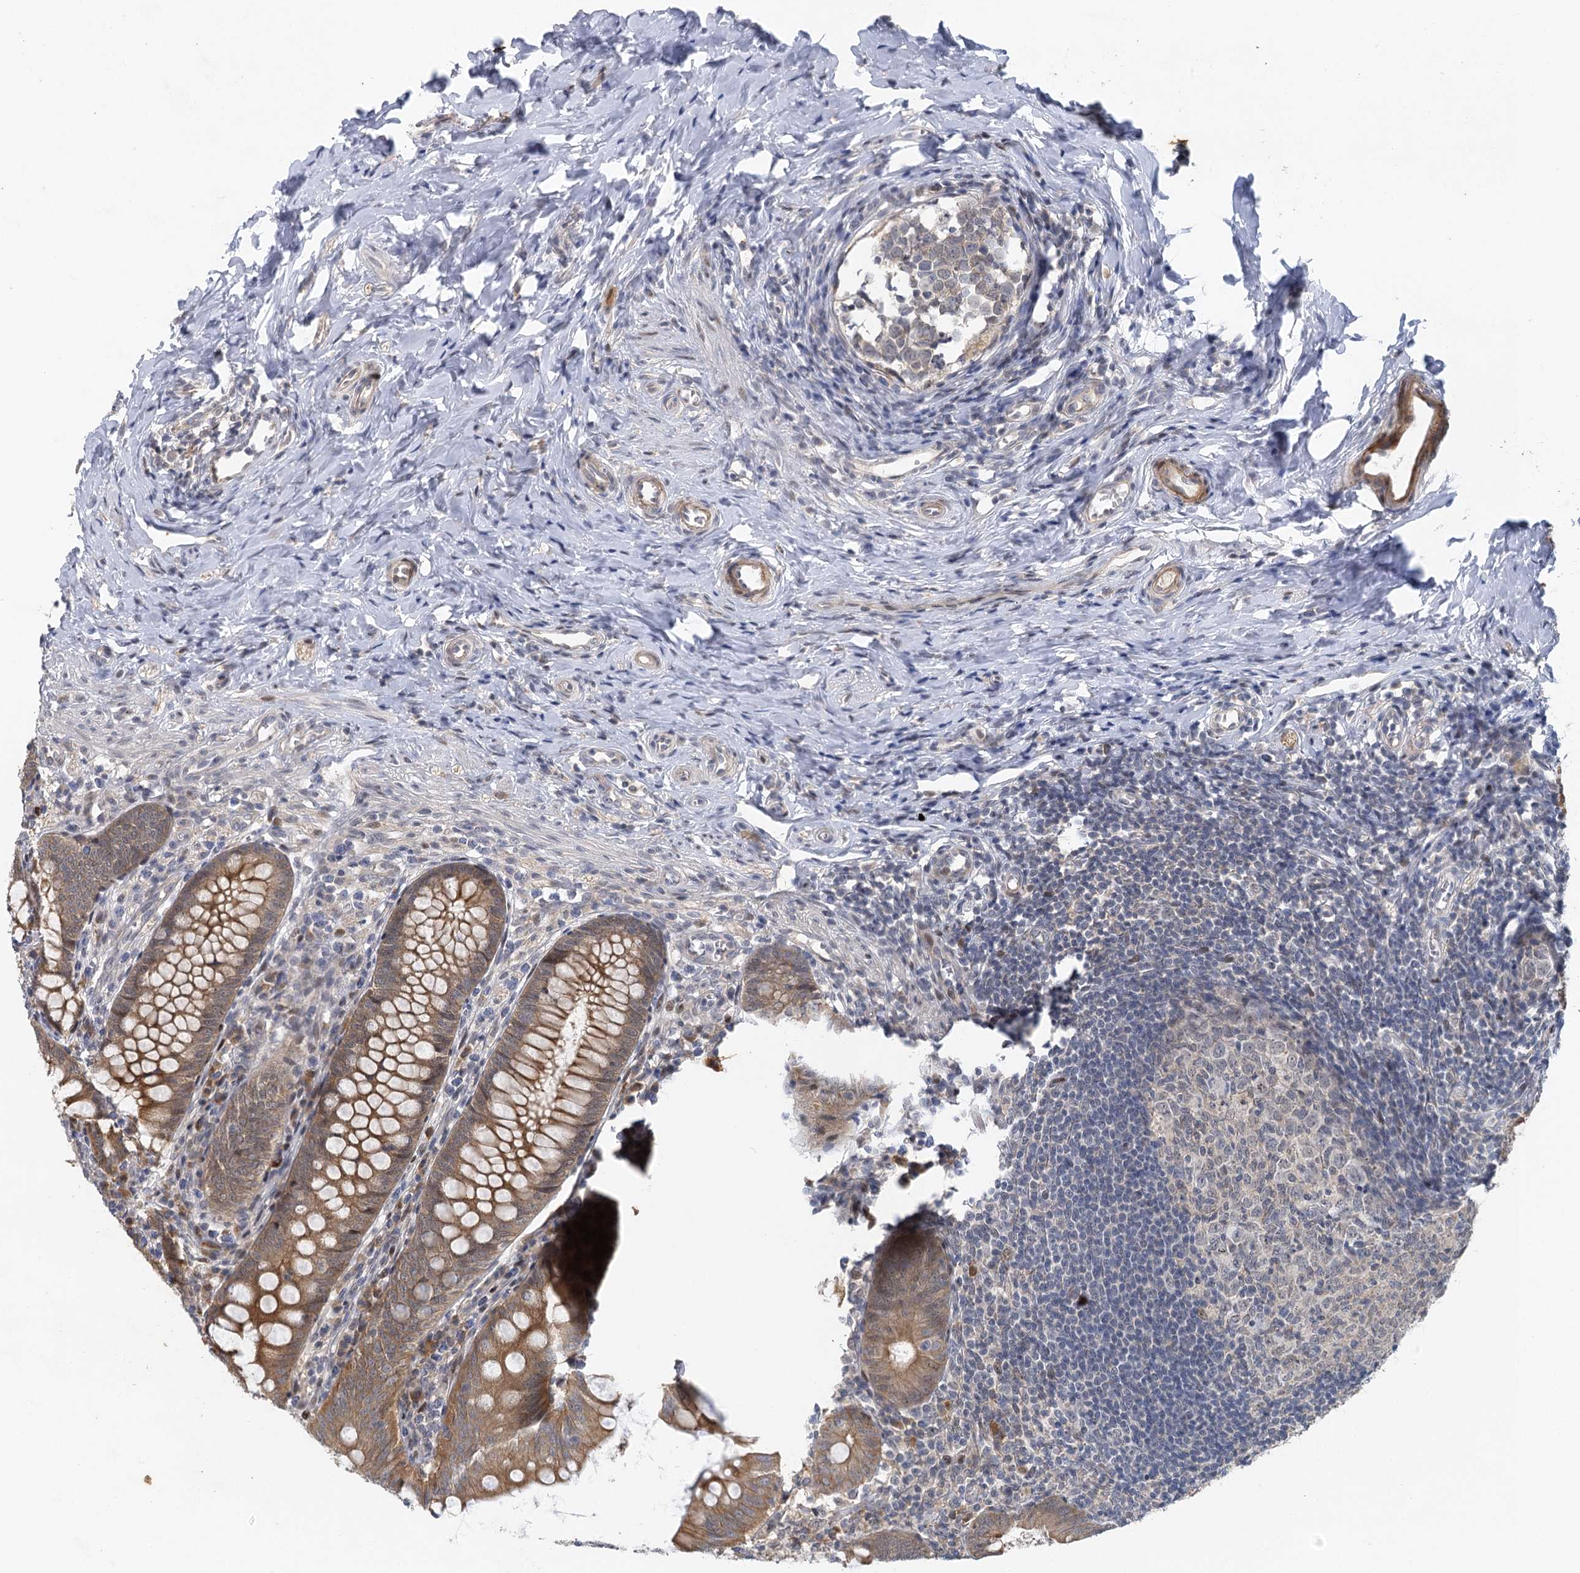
{"staining": {"intensity": "moderate", "quantity": ">75%", "location": "cytoplasmic/membranous"}, "tissue": "appendix", "cell_type": "Glandular cells", "image_type": "normal", "snomed": [{"axis": "morphology", "description": "Normal tissue, NOS"}, {"axis": "topography", "description": "Appendix"}], "caption": "DAB immunohistochemical staining of benign human appendix shows moderate cytoplasmic/membranous protein staining in about >75% of glandular cells. (IHC, brightfield microscopy, high magnification).", "gene": "IL11RA", "patient": {"sex": "male", "age": 14}}